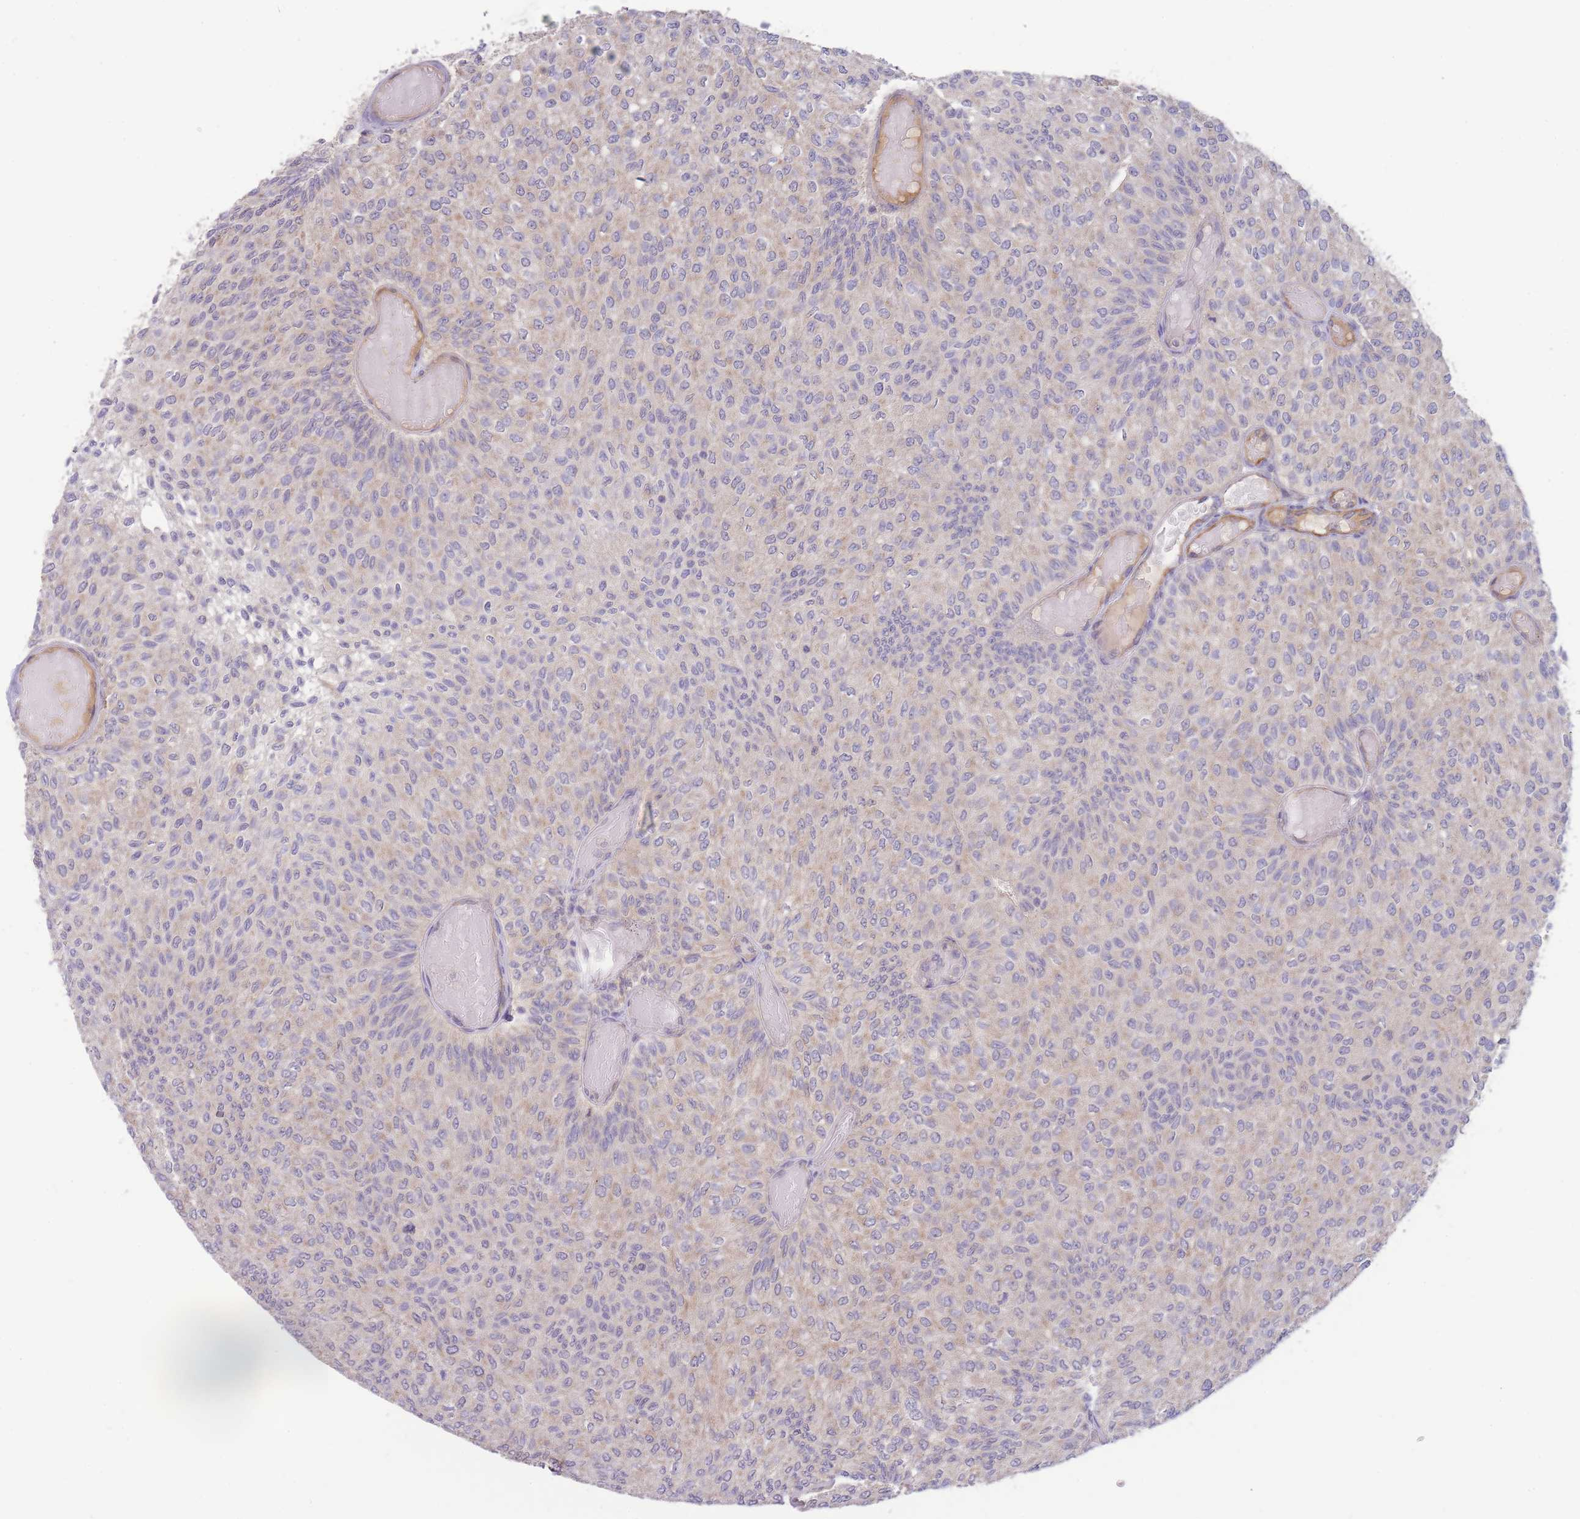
{"staining": {"intensity": "negative", "quantity": "none", "location": "none"}, "tissue": "urothelial cancer", "cell_type": "Tumor cells", "image_type": "cancer", "snomed": [{"axis": "morphology", "description": "Urothelial carcinoma, Low grade"}, {"axis": "topography", "description": "Urinary bladder"}], "caption": "This image is of urothelial cancer stained with immunohistochemistry to label a protein in brown with the nuclei are counter-stained blue. There is no positivity in tumor cells. The staining is performed using DAB brown chromogen with nuclei counter-stained in using hematoxylin.", "gene": "NDUFAF5", "patient": {"sex": "male", "age": 78}}